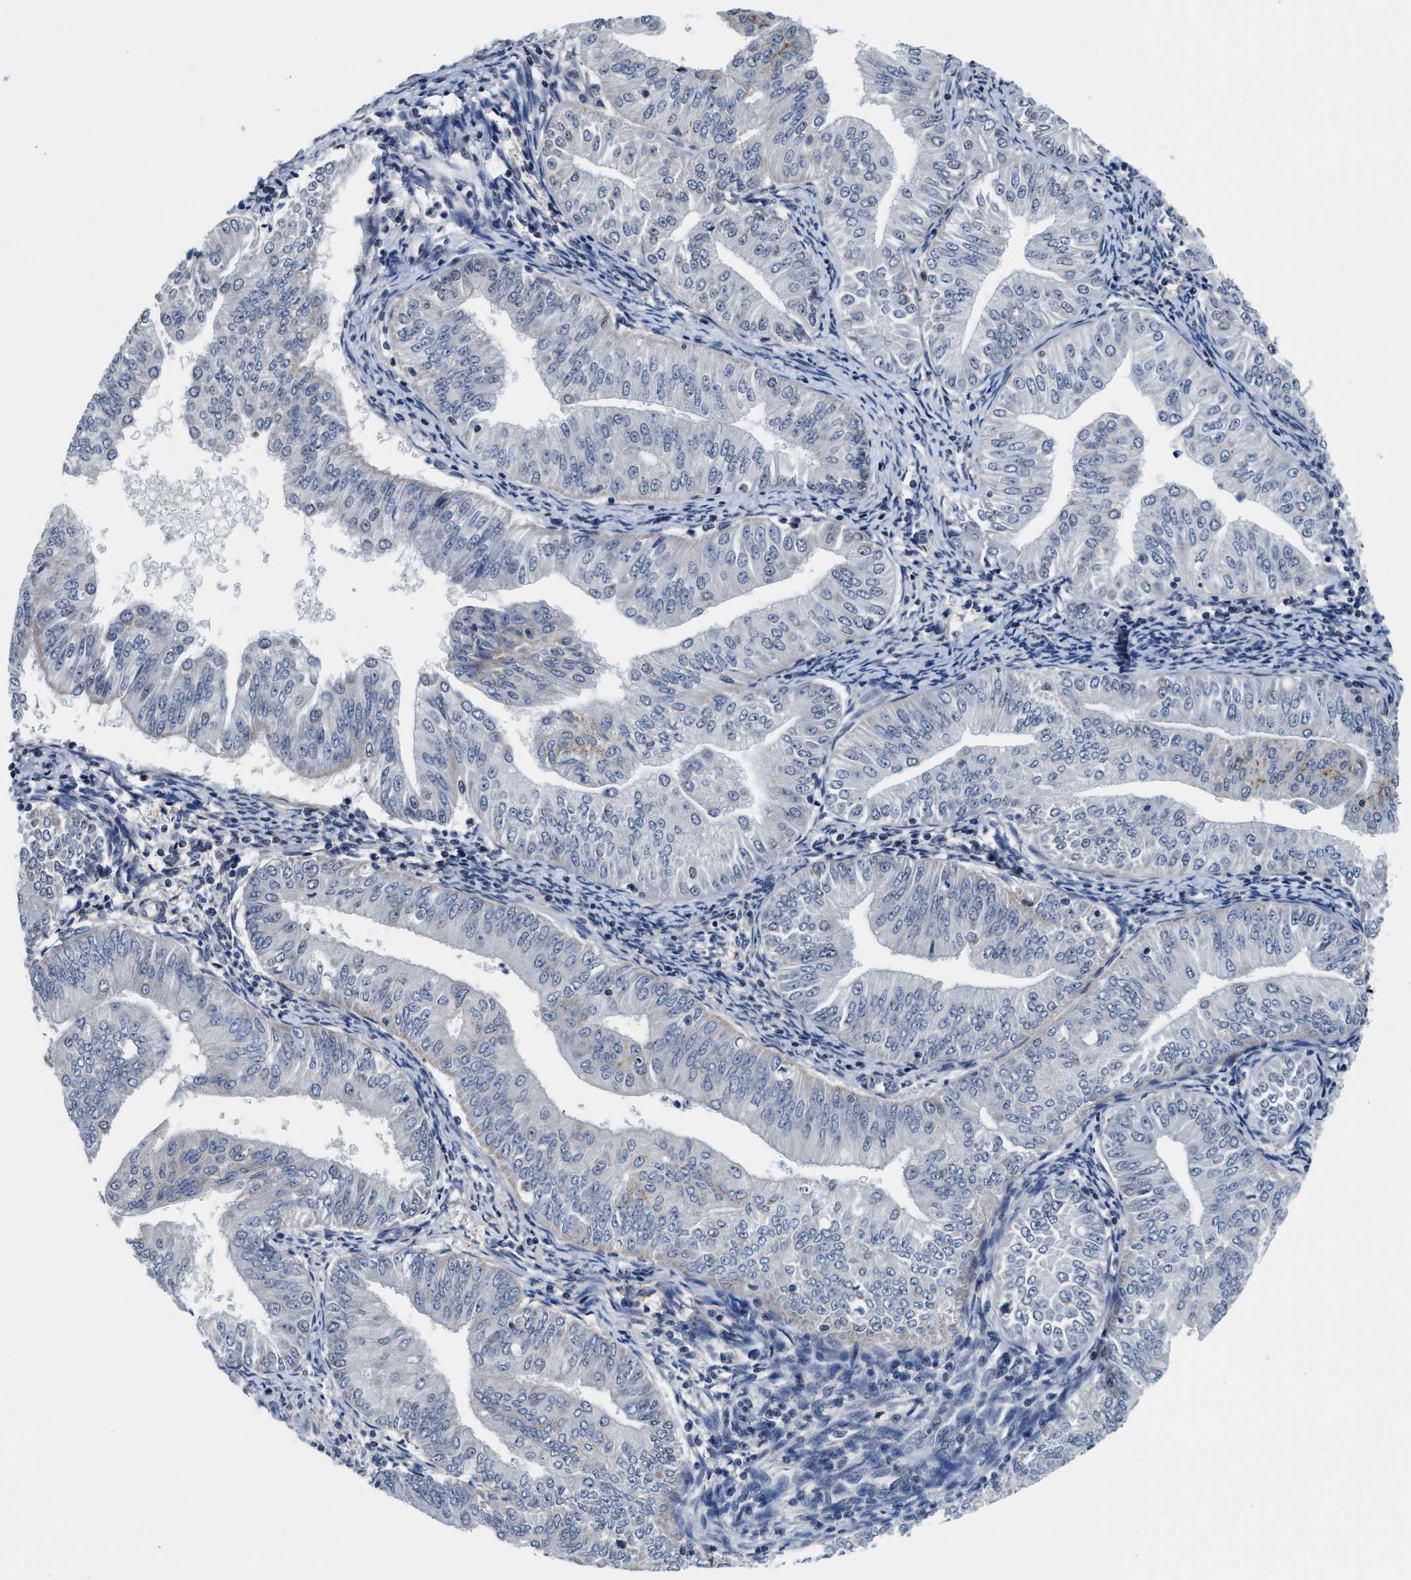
{"staining": {"intensity": "negative", "quantity": "none", "location": "none"}, "tissue": "endometrial cancer", "cell_type": "Tumor cells", "image_type": "cancer", "snomed": [{"axis": "morphology", "description": "Normal tissue, NOS"}, {"axis": "morphology", "description": "Adenocarcinoma, NOS"}, {"axis": "topography", "description": "Endometrium"}], "caption": "IHC micrograph of human endometrial cancer (adenocarcinoma) stained for a protein (brown), which exhibits no staining in tumor cells. (DAB (3,3'-diaminobenzidine) immunohistochemistry (IHC) with hematoxylin counter stain).", "gene": "MYH3", "patient": {"sex": "female", "age": 53}}